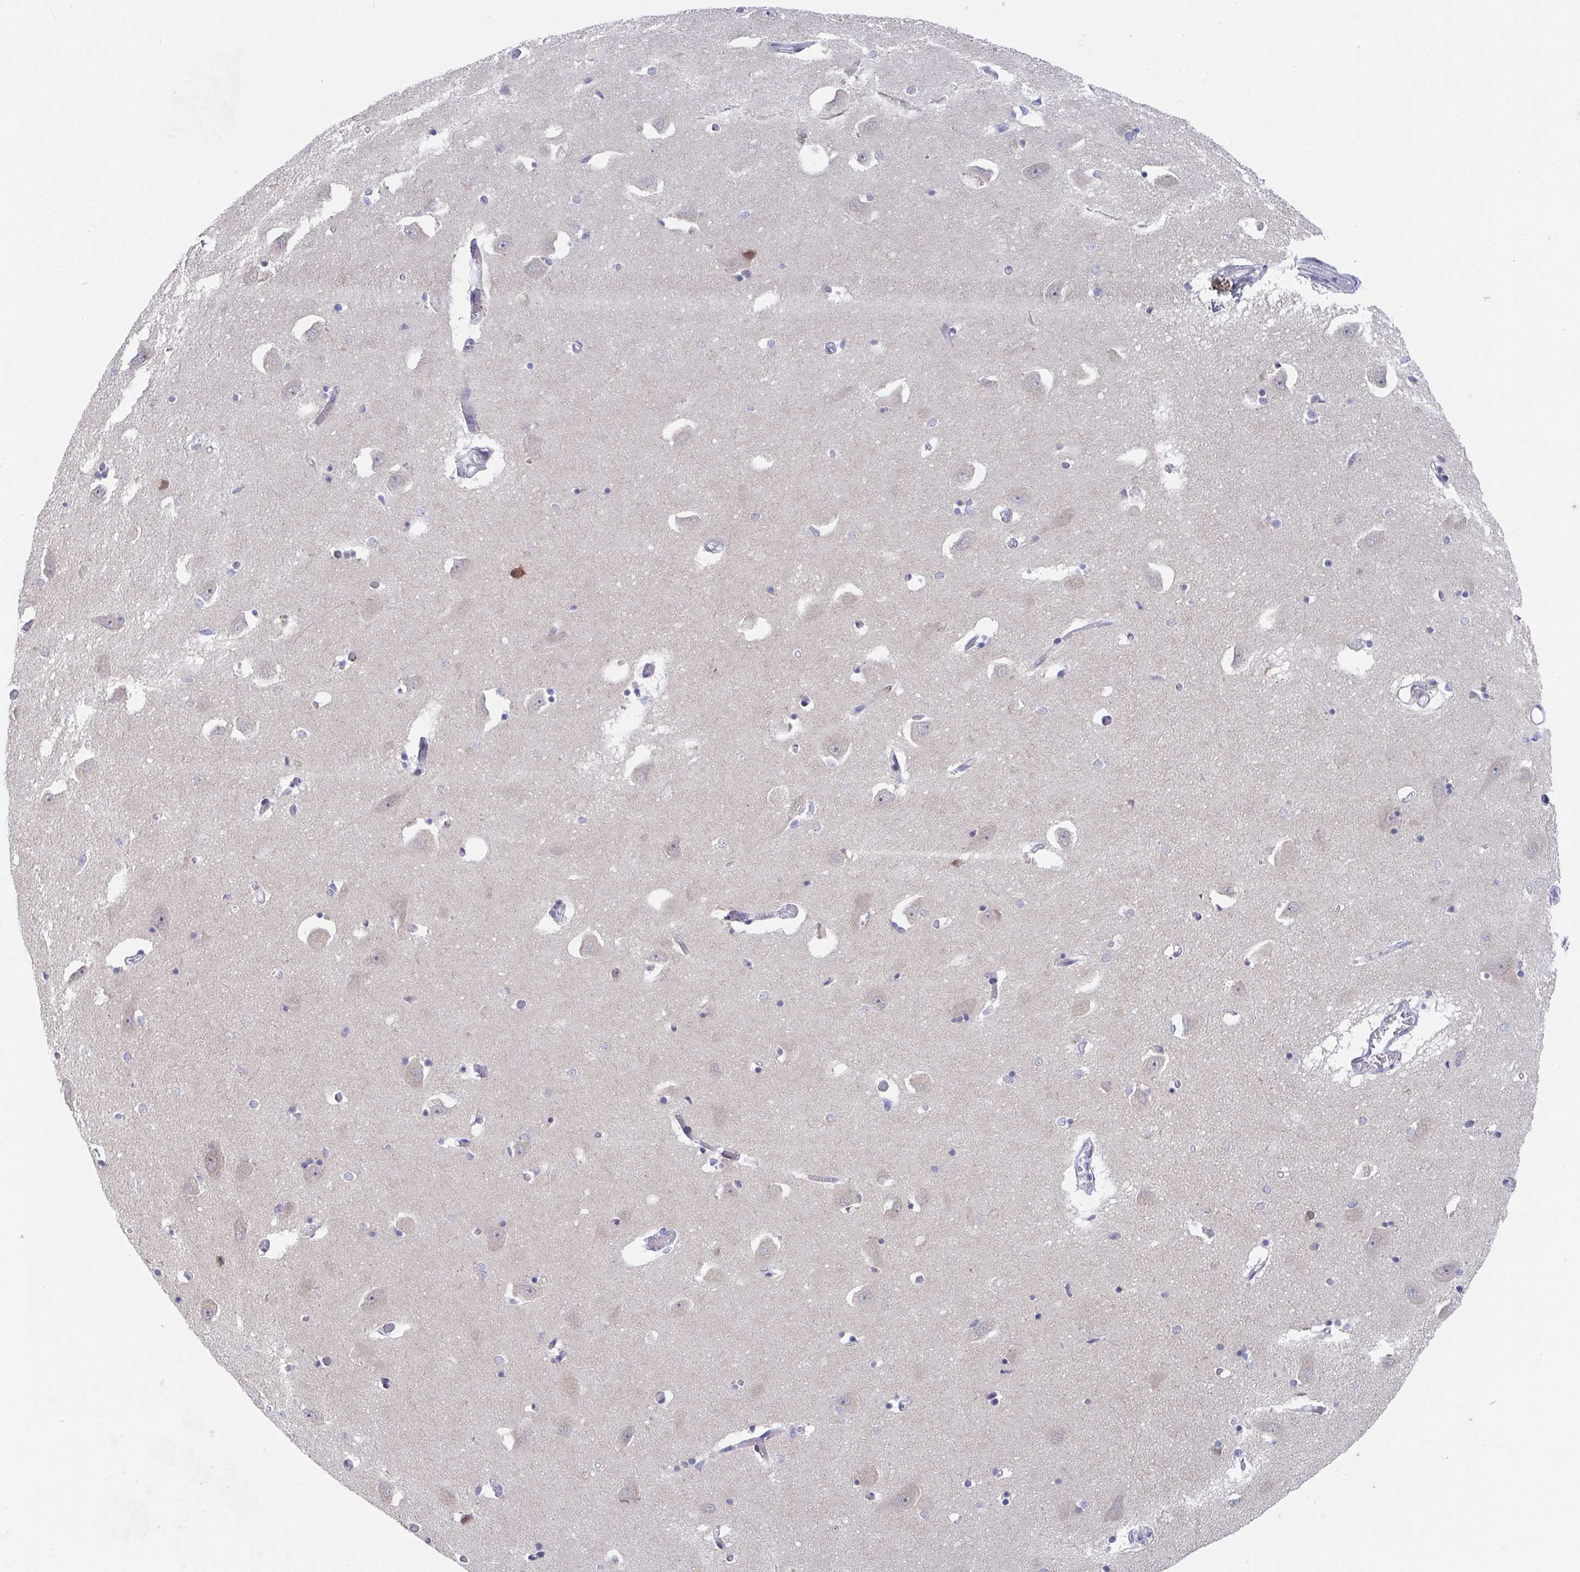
{"staining": {"intensity": "negative", "quantity": "none", "location": "none"}, "tissue": "caudate", "cell_type": "Glial cells", "image_type": "normal", "snomed": [{"axis": "morphology", "description": "Normal tissue, NOS"}, {"axis": "topography", "description": "Lateral ventricle wall"}, {"axis": "topography", "description": "Hippocampus"}], "caption": "IHC image of normal human caudate stained for a protein (brown), which reveals no expression in glial cells.", "gene": "FAM156A", "patient": {"sex": "female", "age": 63}}